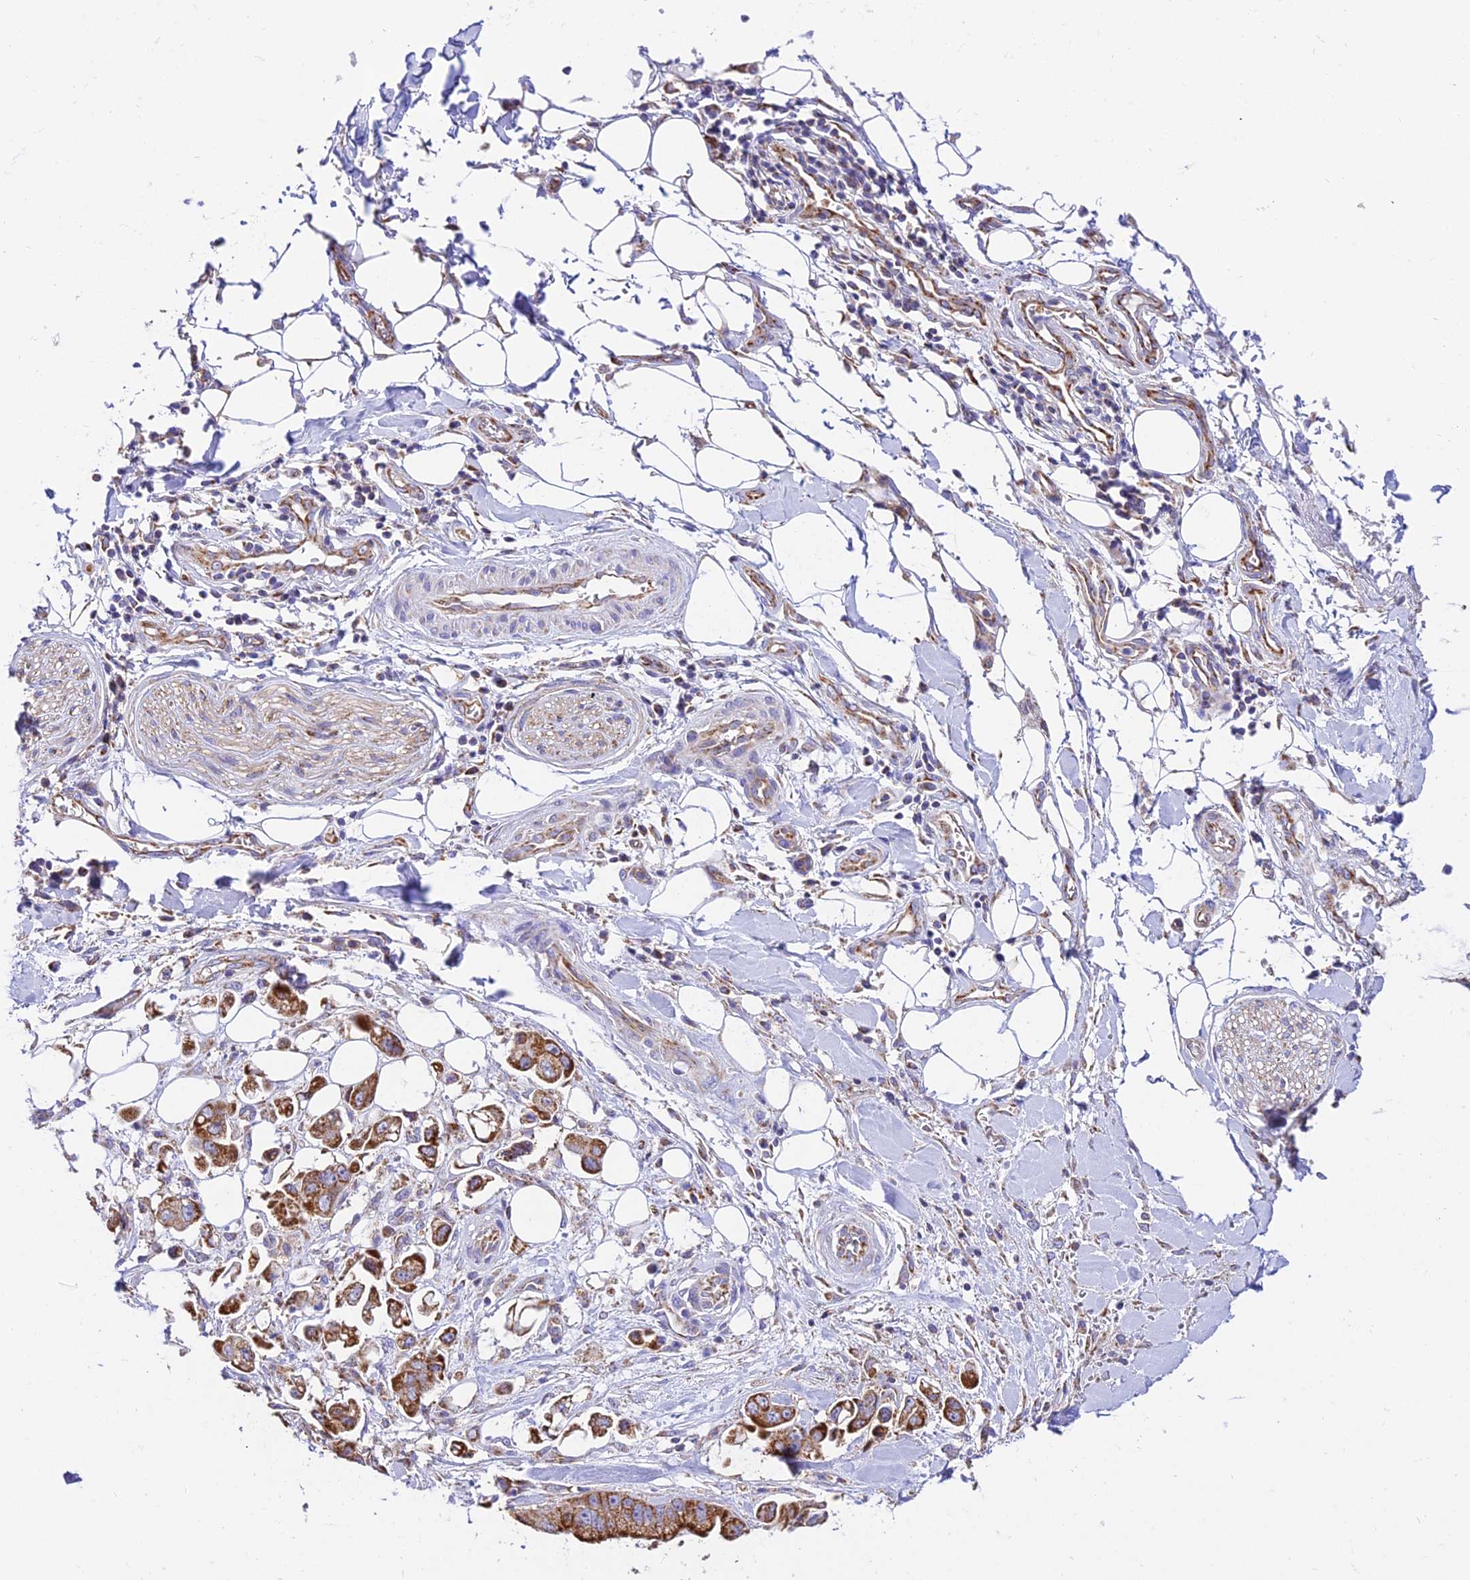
{"staining": {"intensity": "moderate", "quantity": ">75%", "location": "cytoplasmic/membranous"}, "tissue": "stomach cancer", "cell_type": "Tumor cells", "image_type": "cancer", "snomed": [{"axis": "morphology", "description": "Adenocarcinoma, NOS"}, {"axis": "topography", "description": "Stomach"}], "caption": "Moderate cytoplasmic/membranous protein expression is present in about >75% of tumor cells in adenocarcinoma (stomach).", "gene": "OCIAD1", "patient": {"sex": "male", "age": 62}}